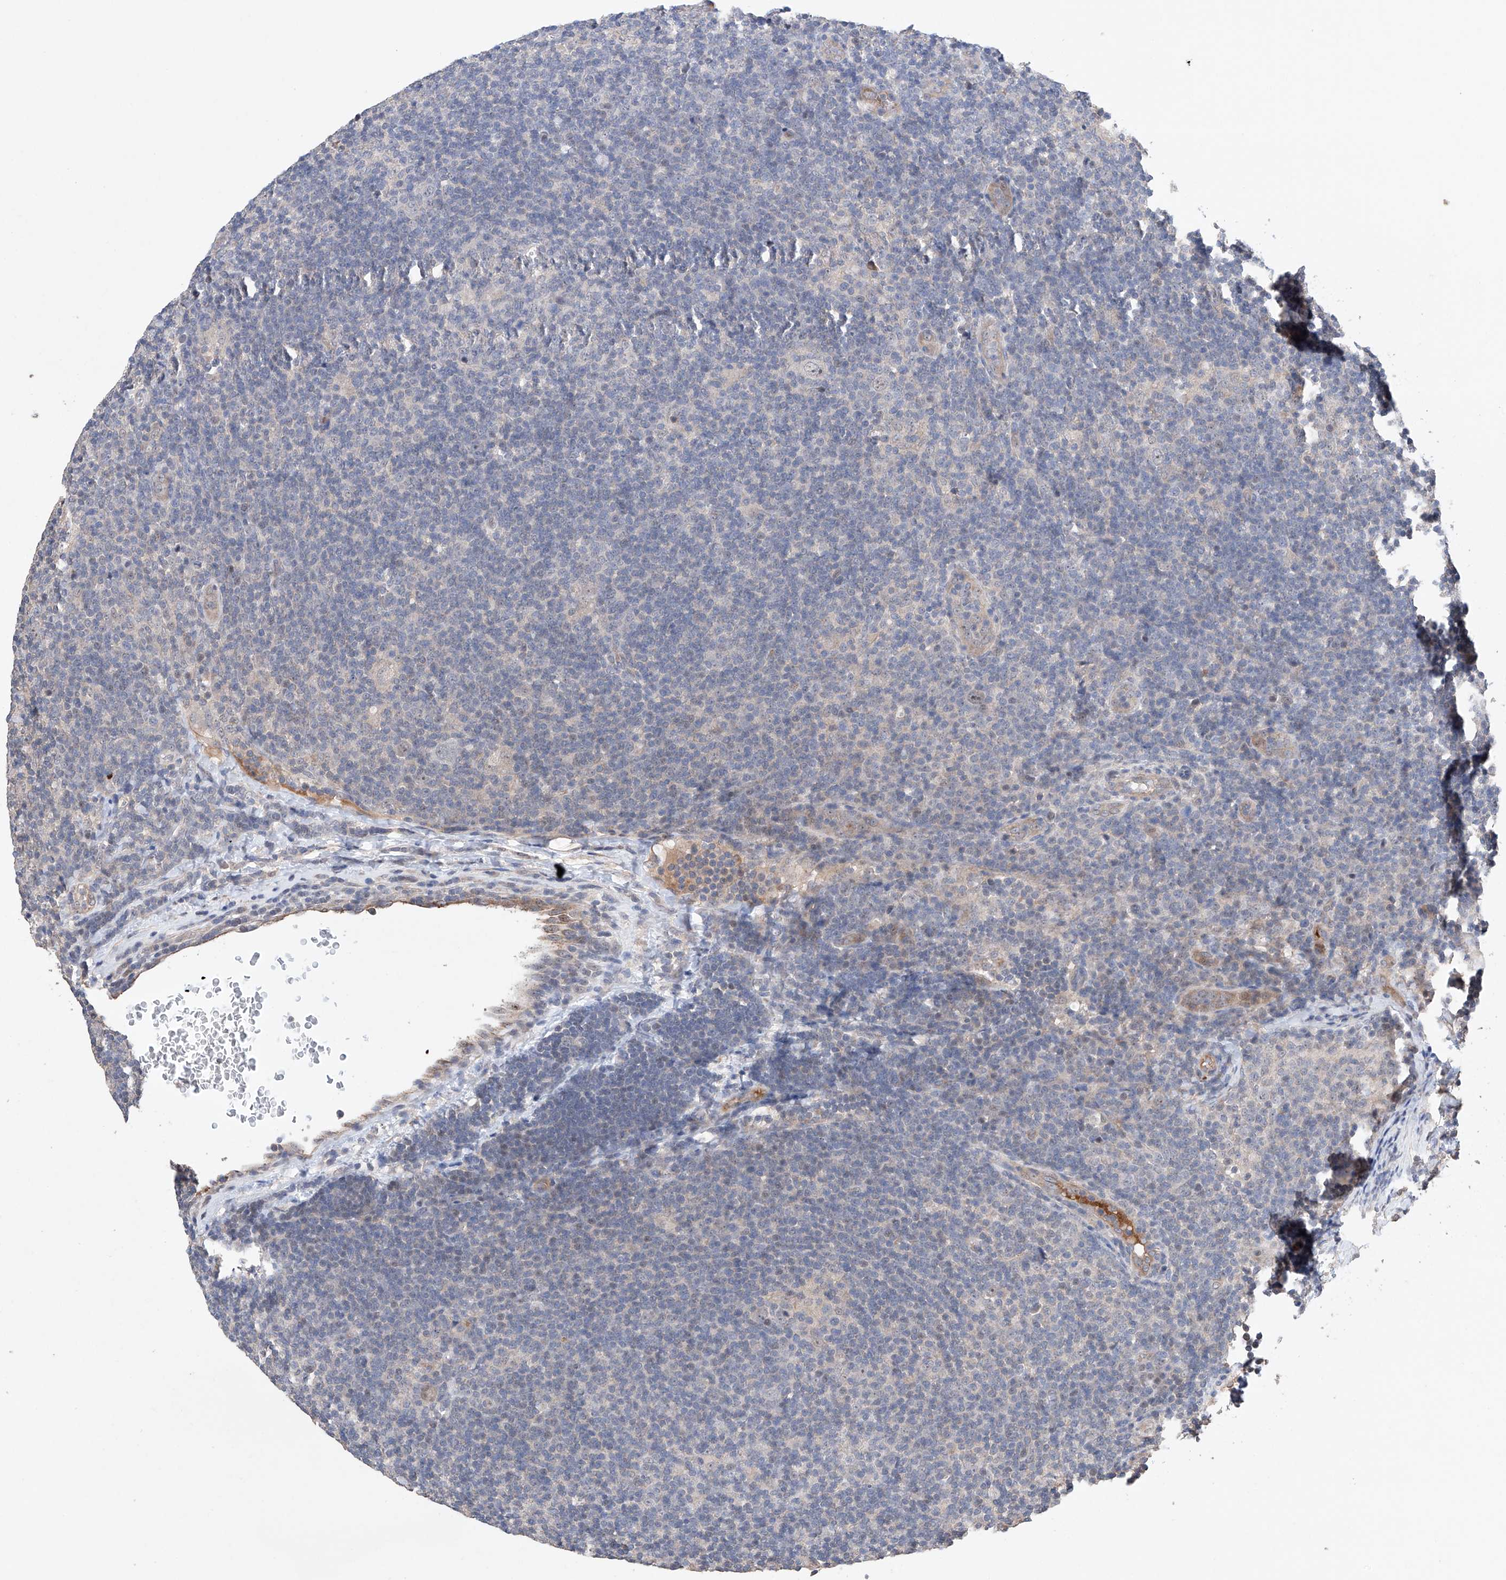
{"staining": {"intensity": "negative", "quantity": "none", "location": "none"}, "tissue": "lymphoma", "cell_type": "Tumor cells", "image_type": "cancer", "snomed": [{"axis": "morphology", "description": "Hodgkin's disease, NOS"}, {"axis": "topography", "description": "Lymph node"}], "caption": "Immunohistochemistry (IHC) photomicrograph of neoplastic tissue: Hodgkin's disease stained with DAB (3,3'-diaminobenzidine) exhibits no significant protein staining in tumor cells.", "gene": "AFG1L", "patient": {"sex": "female", "age": 57}}